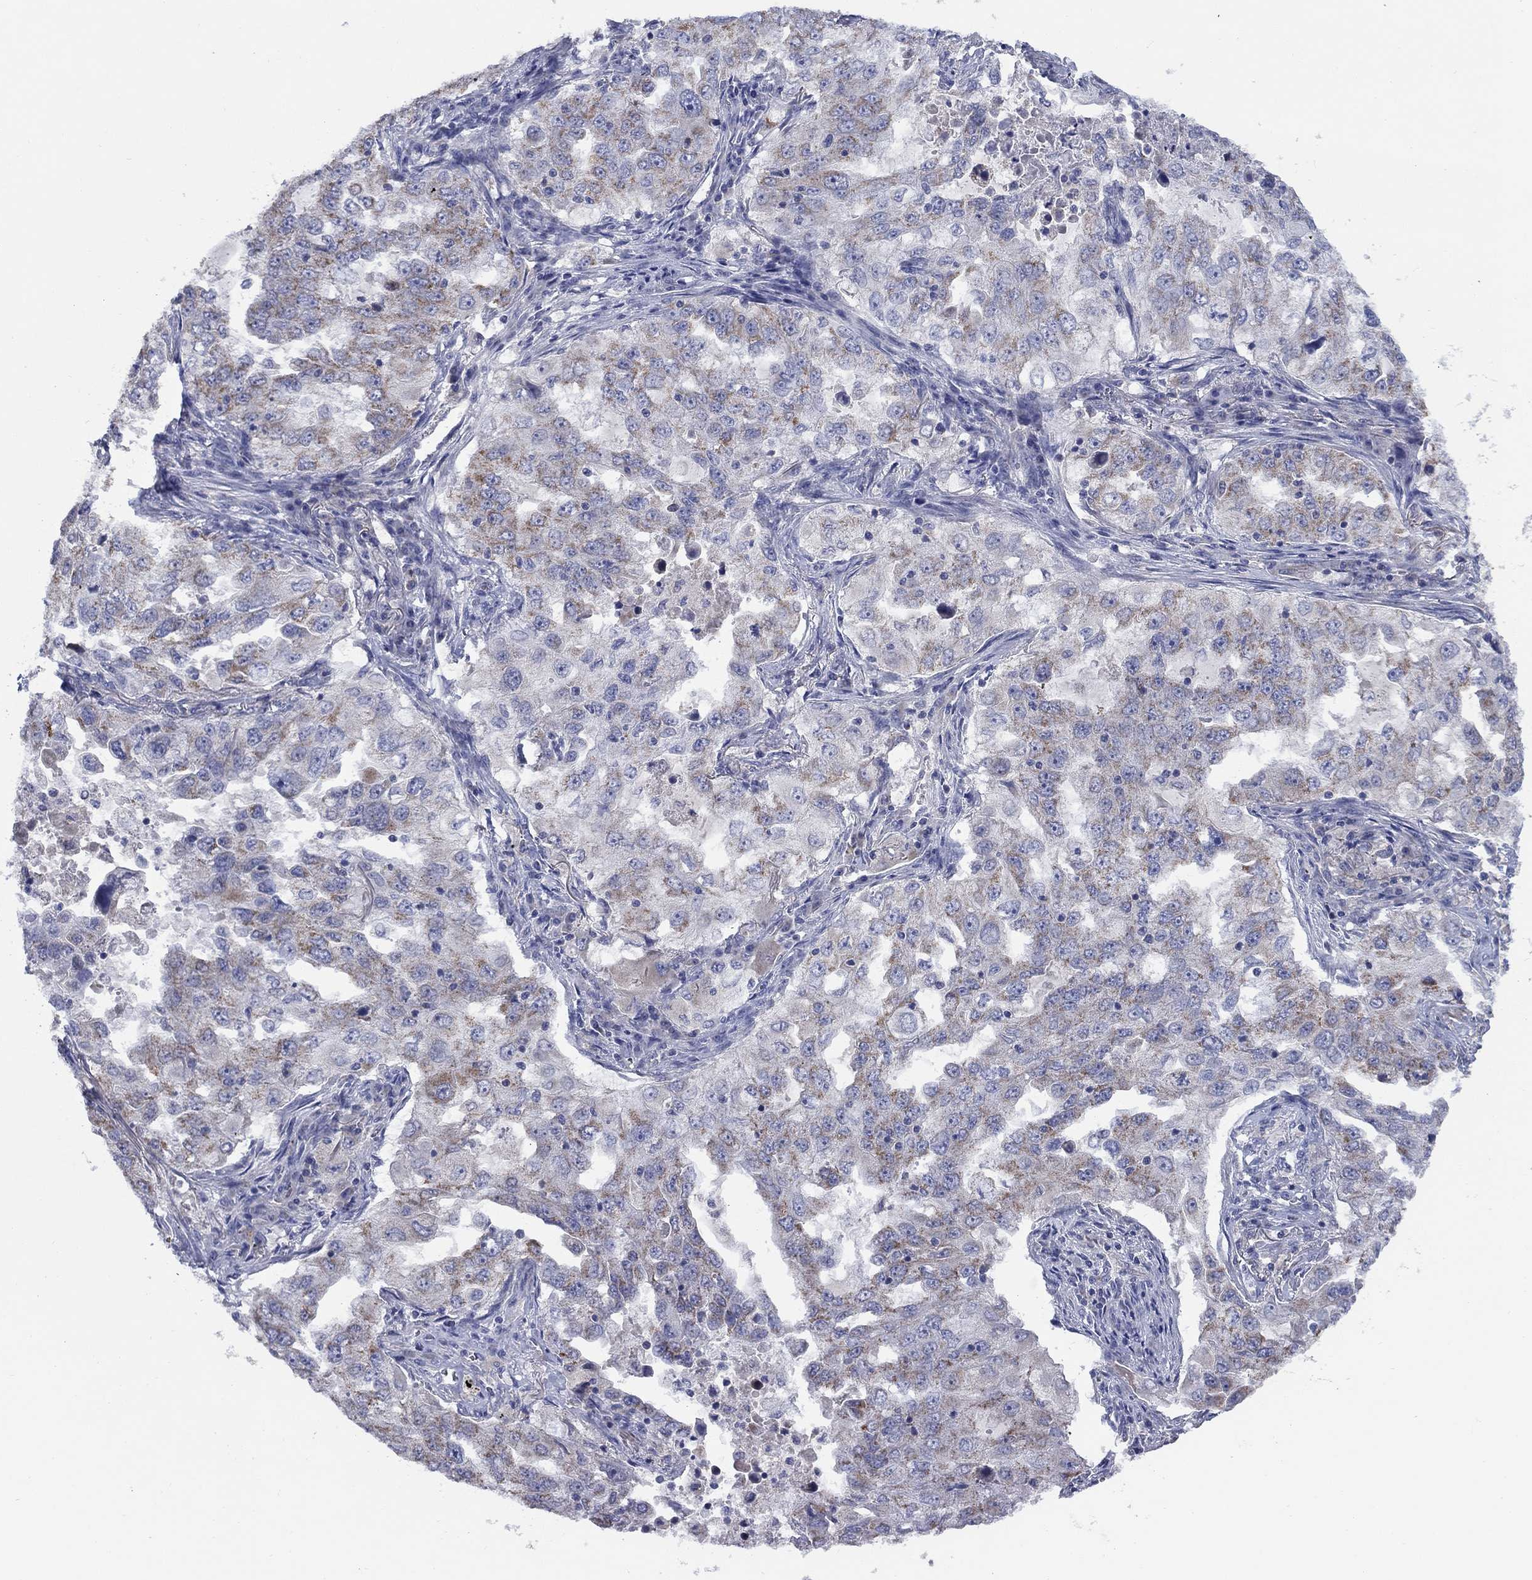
{"staining": {"intensity": "moderate", "quantity": "25%-75%", "location": "cytoplasmic/membranous"}, "tissue": "lung cancer", "cell_type": "Tumor cells", "image_type": "cancer", "snomed": [{"axis": "morphology", "description": "Adenocarcinoma, NOS"}, {"axis": "topography", "description": "Lung"}], "caption": "The image exhibits a brown stain indicating the presence of a protein in the cytoplasmic/membranous of tumor cells in lung cancer.", "gene": "CLVS1", "patient": {"sex": "female", "age": 61}}